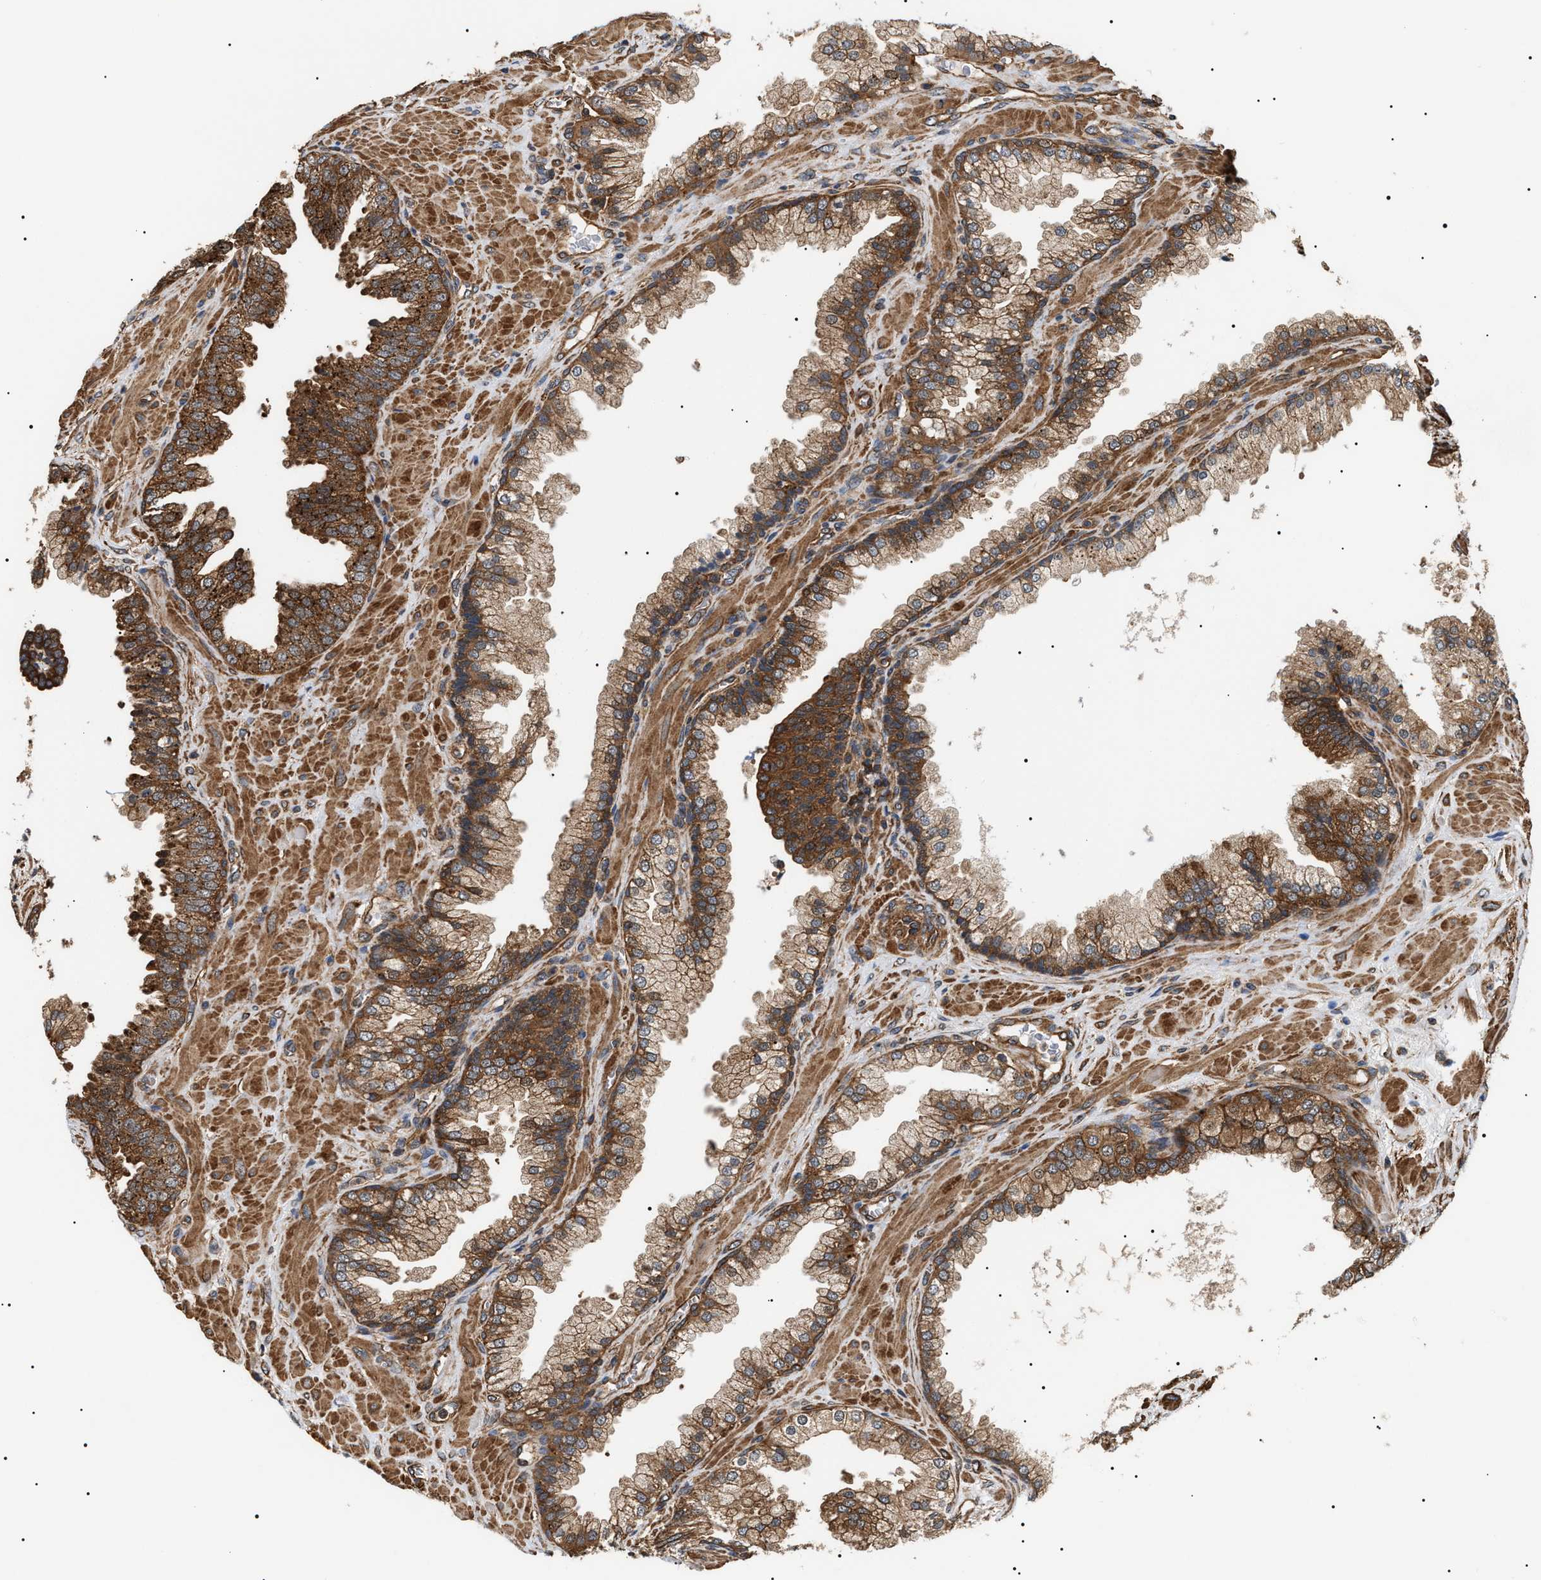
{"staining": {"intensity": "moderate", "quantity": ">75%", "location": "cytoplasmic/membranous"}, "tissue": "prostate cancer", "cell_type": "Tumor cells", "image_type": "cancer", "snomed": [{"axis": "morphology", "description": "Adenocarcinoma, Low grade"}, {"axis": "topography", "description": "Prostate"}], "caption": "Immunohistochemistry staining of prostate cancer (adenocarcinoma (low-grade)), which displays medium levels of moderate cytoplasmic/membranous staining in approximately >75% of tumor cells indicating moderate cytoplasmic/membranous protein staining. The staining was performed using DAB (brown) for protein detection and nuclei were counterstained in hematoxylin (blue).", "gene": "SH3GLB2", "patient": {"sex": "male", "age": 71}}